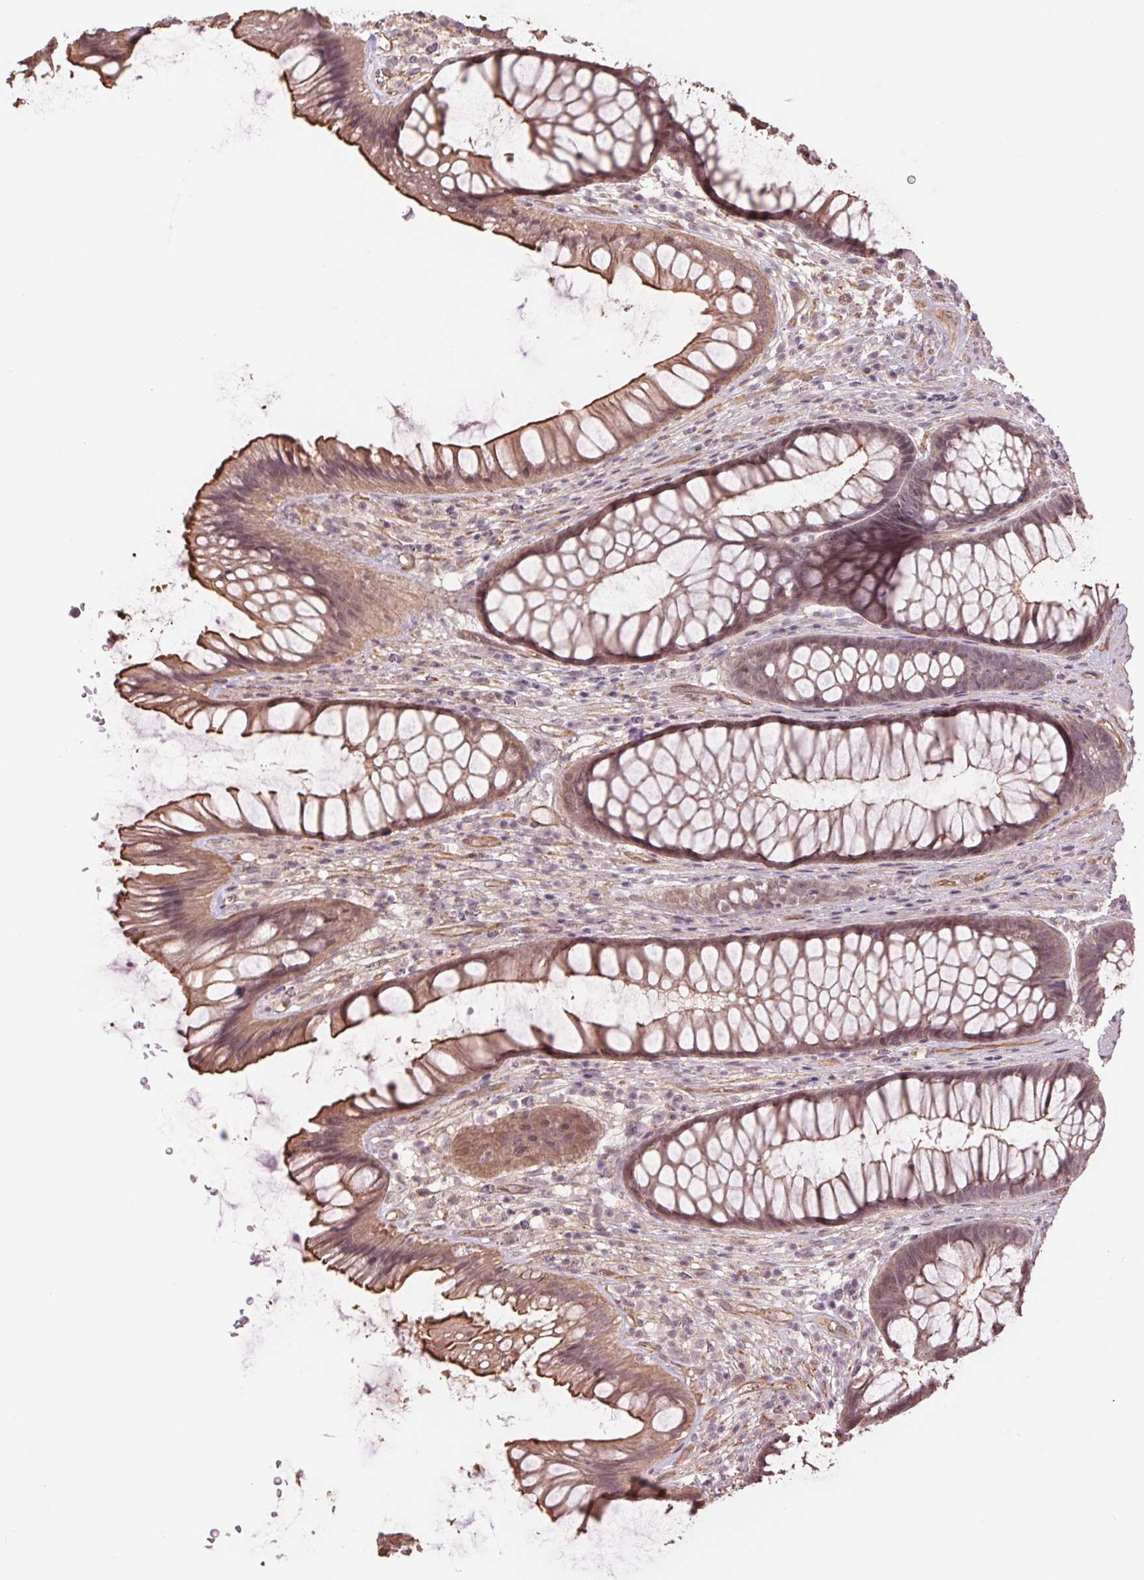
{"staining": {"intensity": "moderate", "quantity": ">75%", "location": "cytoplasmic/membranous"}, "tissue": "rectum", "cell_type": "Glandular cells", "image_type": "normal", "snomed": [{"axis": "morphology", "description": "Normal tissue, NOS"}, {"axis": "topography", "description": "Rectum"}], "caption": "Glandular cells display medium levels of moderate cytoplasmic/membranous positivity in about >75% of cells in benign rectum. (DAB (3,3'-diaminobenzidine) IHC, brown staining for protein, blue staining for nuclei).", "gene": "PALM", "patient": {"sex": "male", "age": 53}}